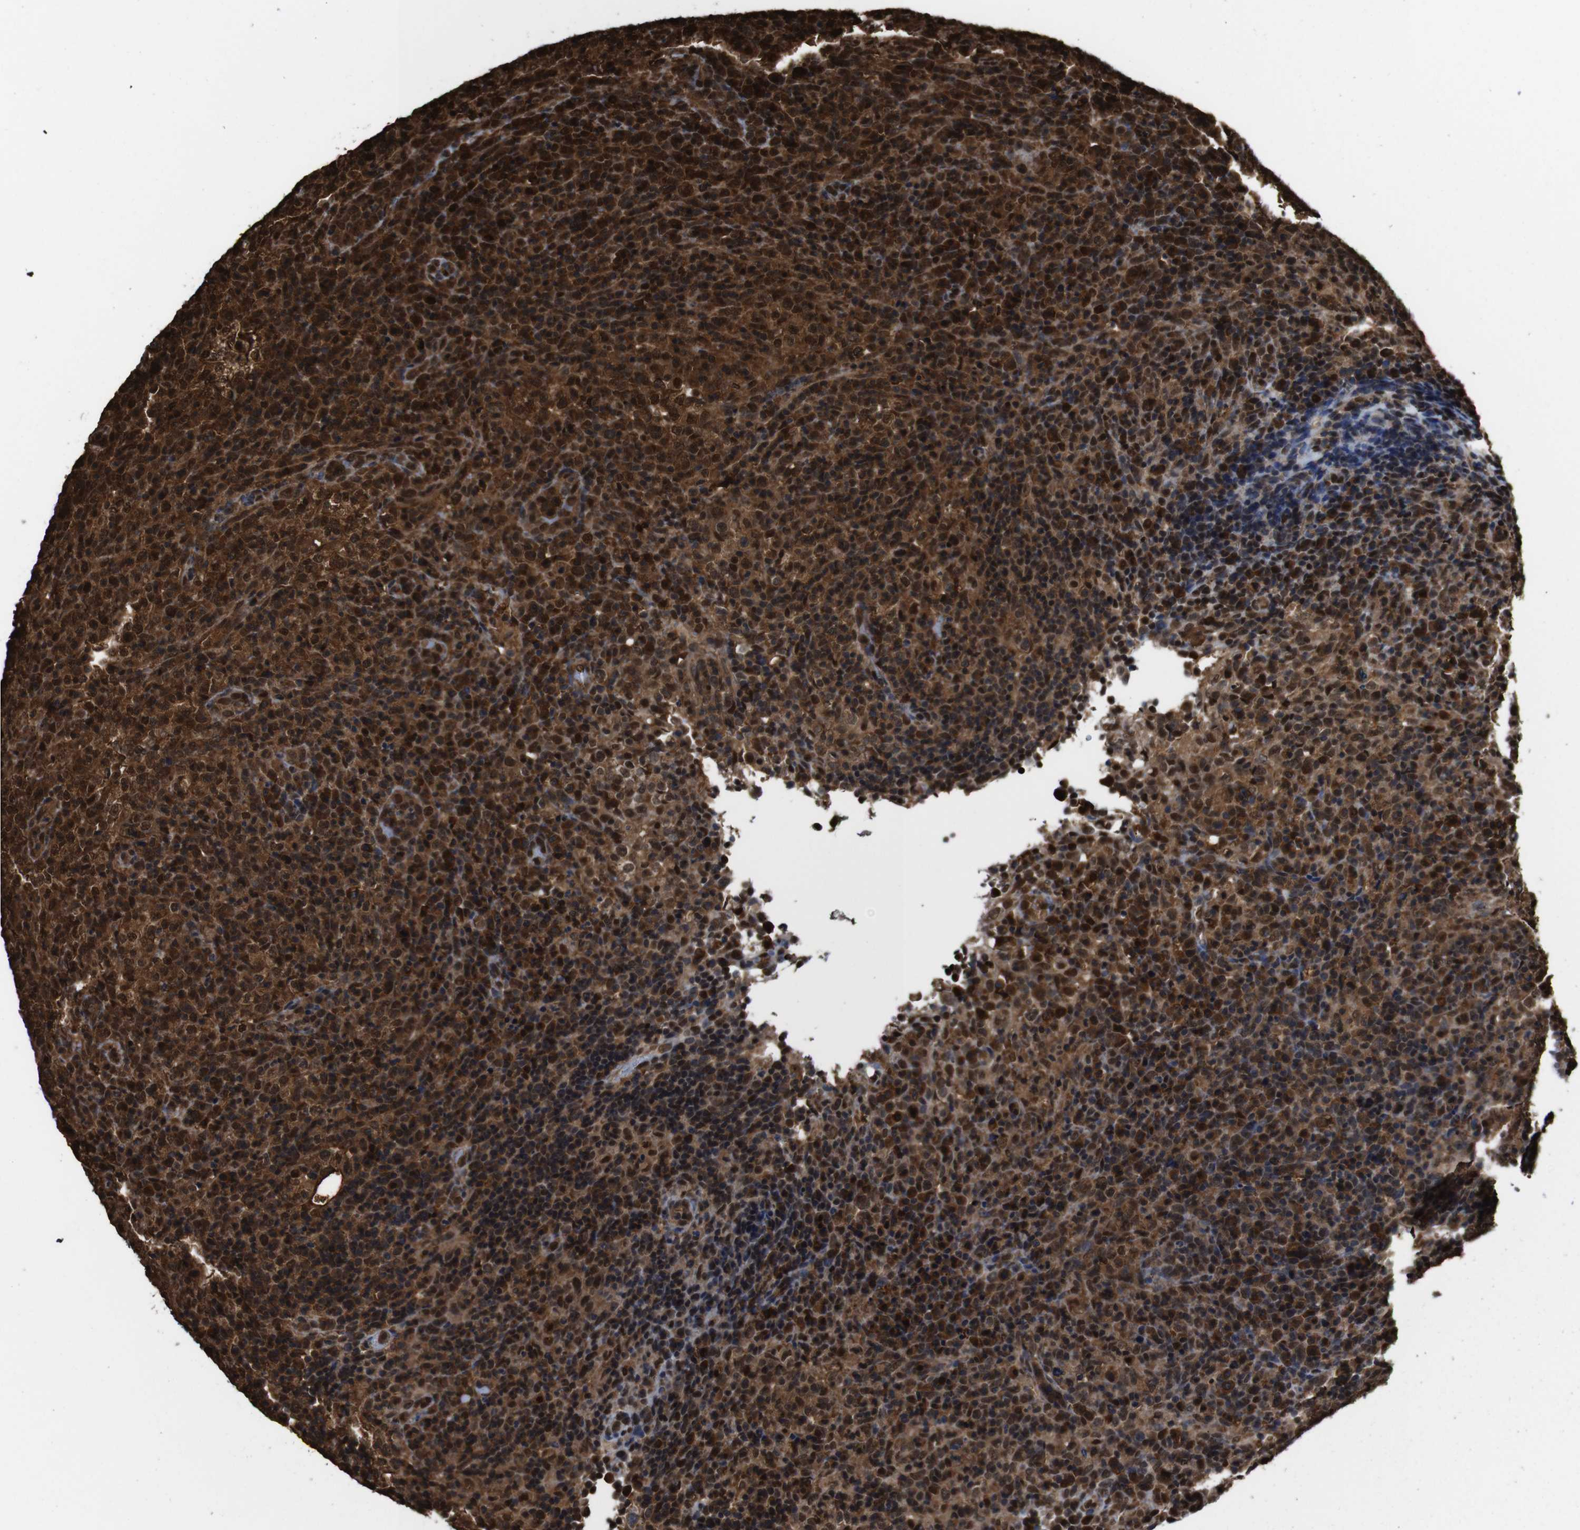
{"staining": {"intensity": "strong", "quantity": ">75%", "location": "cytoplasmic/membranous,nuclear"}, "tissue": "lymphoma", "cell_type": "Tumor cells", "image_type": "cancer", "snomed": [{"axis": "morphology", "description": "Malignant lymphoma, non-Hodgkin's type, High grade"}, {"axis": "topography", "description": "Lymph node"}], "caption": "This photomicrograph shows high-grade malignant lymphoma, non-Hodgkin's type stained with immunohistochemistry (IHC) to label a protein in brown. The cytoplasmic/membranous and nuclear of tumor cells show strong positivity for the protein. Nuclei are counter-stained blue.", "gene": "VCP", "patient": {"sex": "female", "age": 76}}